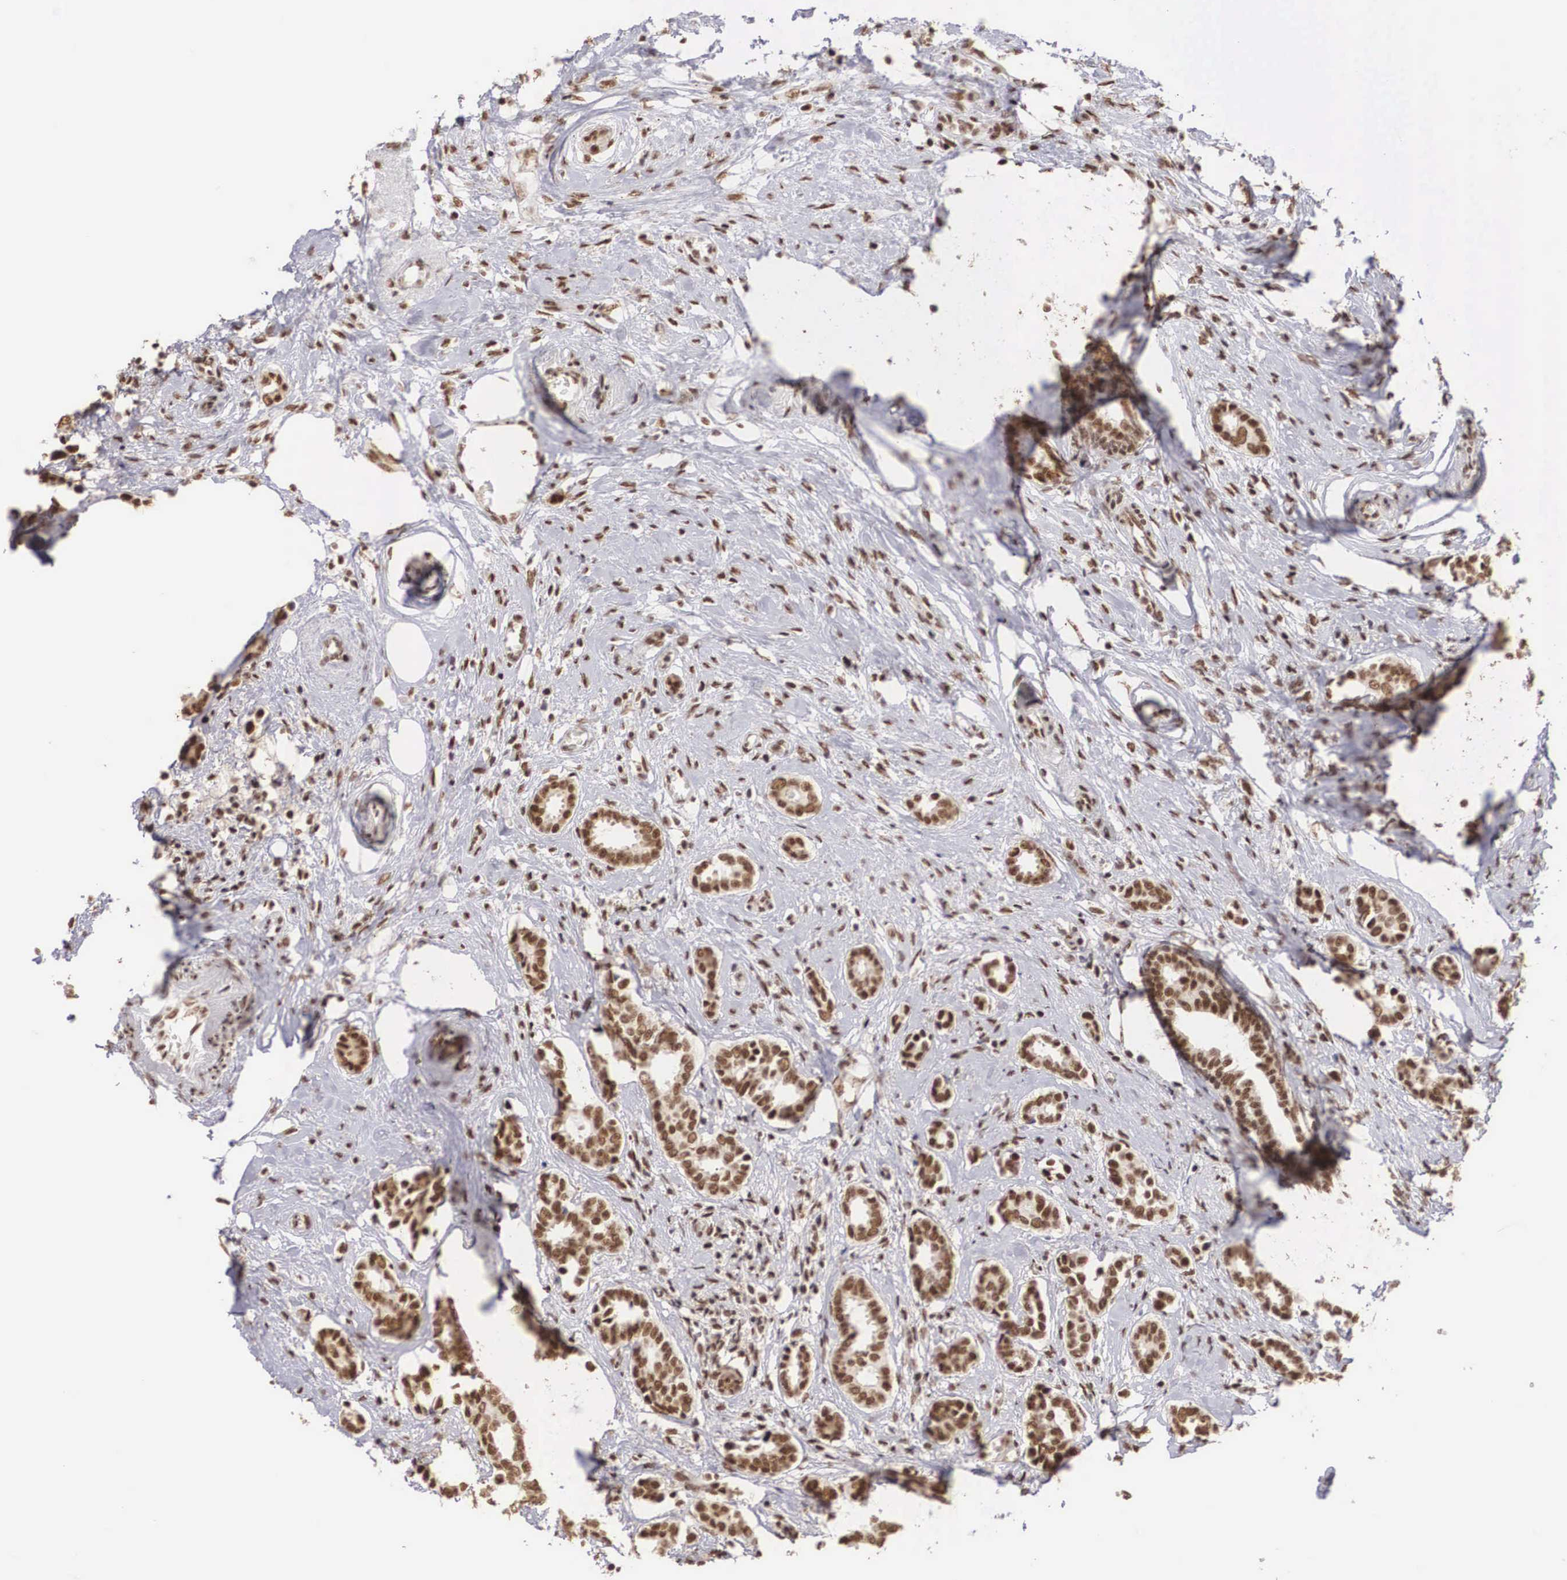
{"staining": {"intensity": "moderate", "quantity": ">75%", "location": "nuclear"}, "tissue": "breast cancer", "cell_type": "Tumor cells", "image_type": "cancer", "snomed": [{"axis": "morphology", "description": "Duct carcinoma"}, {"axis": "topography", "description": "Breast"}], "caption": "Moderate nuclear protein positivity is present in about >75% of tumor cells in breast cancer.", "gene": "HTATSF1", "patient": {"sex": "female", "age": 50}}